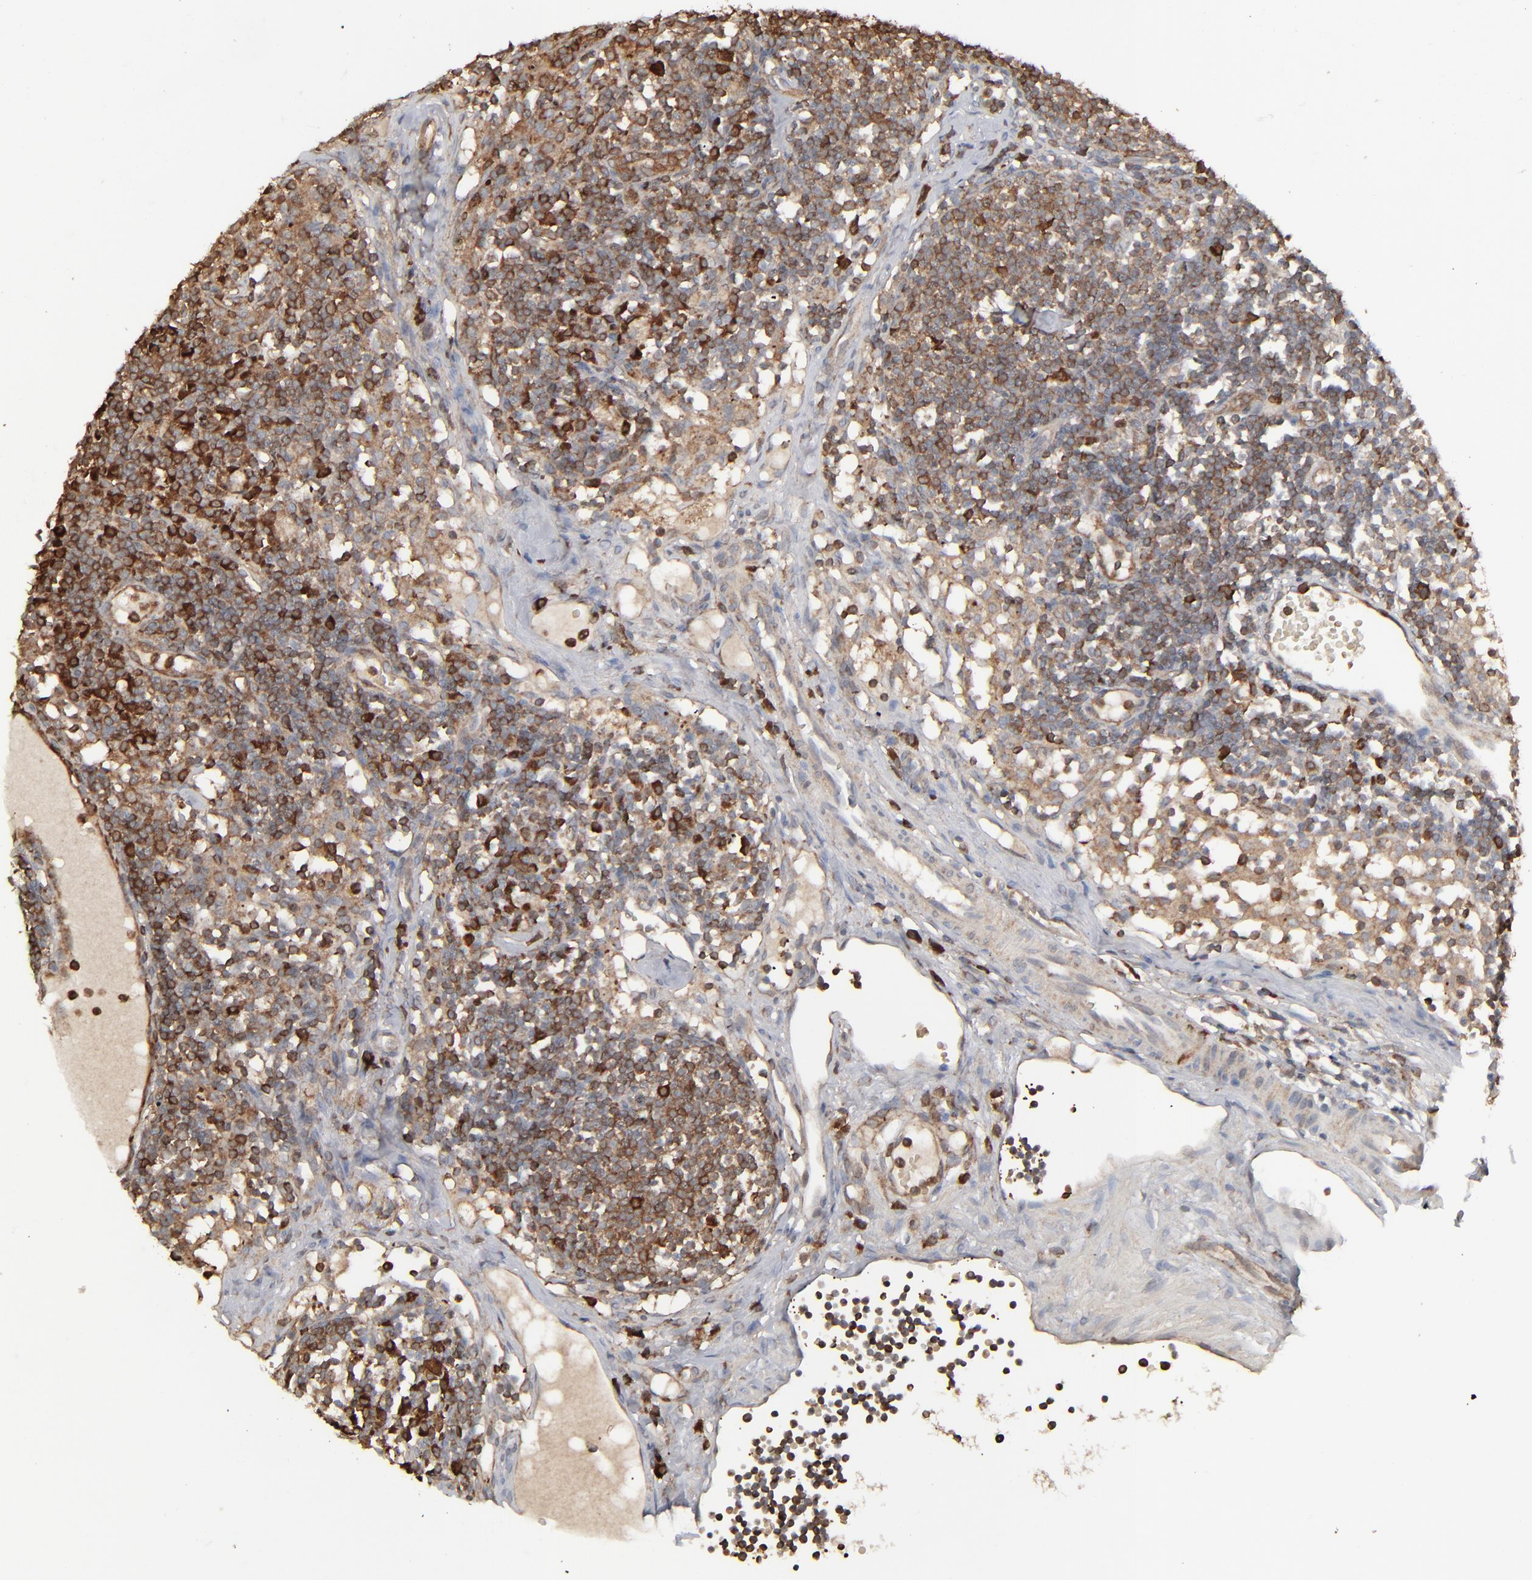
{"staining": {"intensity": "strong", "quantity": "25%-75%", "location": "cytoplasmic/membranous"}, "tissue": "lymph node", "cell_type": "Germinal center cells", "image_type": "normal", "snomed": [{"axis": "morphology", "description": "Normal tissue, NOS"}, {"axis": "topography", "description": "Lymph node"}], "caption": "Immunohistochemistry micrograph of unremarkable human lymph node stained for a protein (brown), which reveals high levels of strong cytoplasmic/membranous positivity in about 25%-75% of germinal center cells.", "gene": "NME1", "patient": {"sex": "female", "age": 42}}